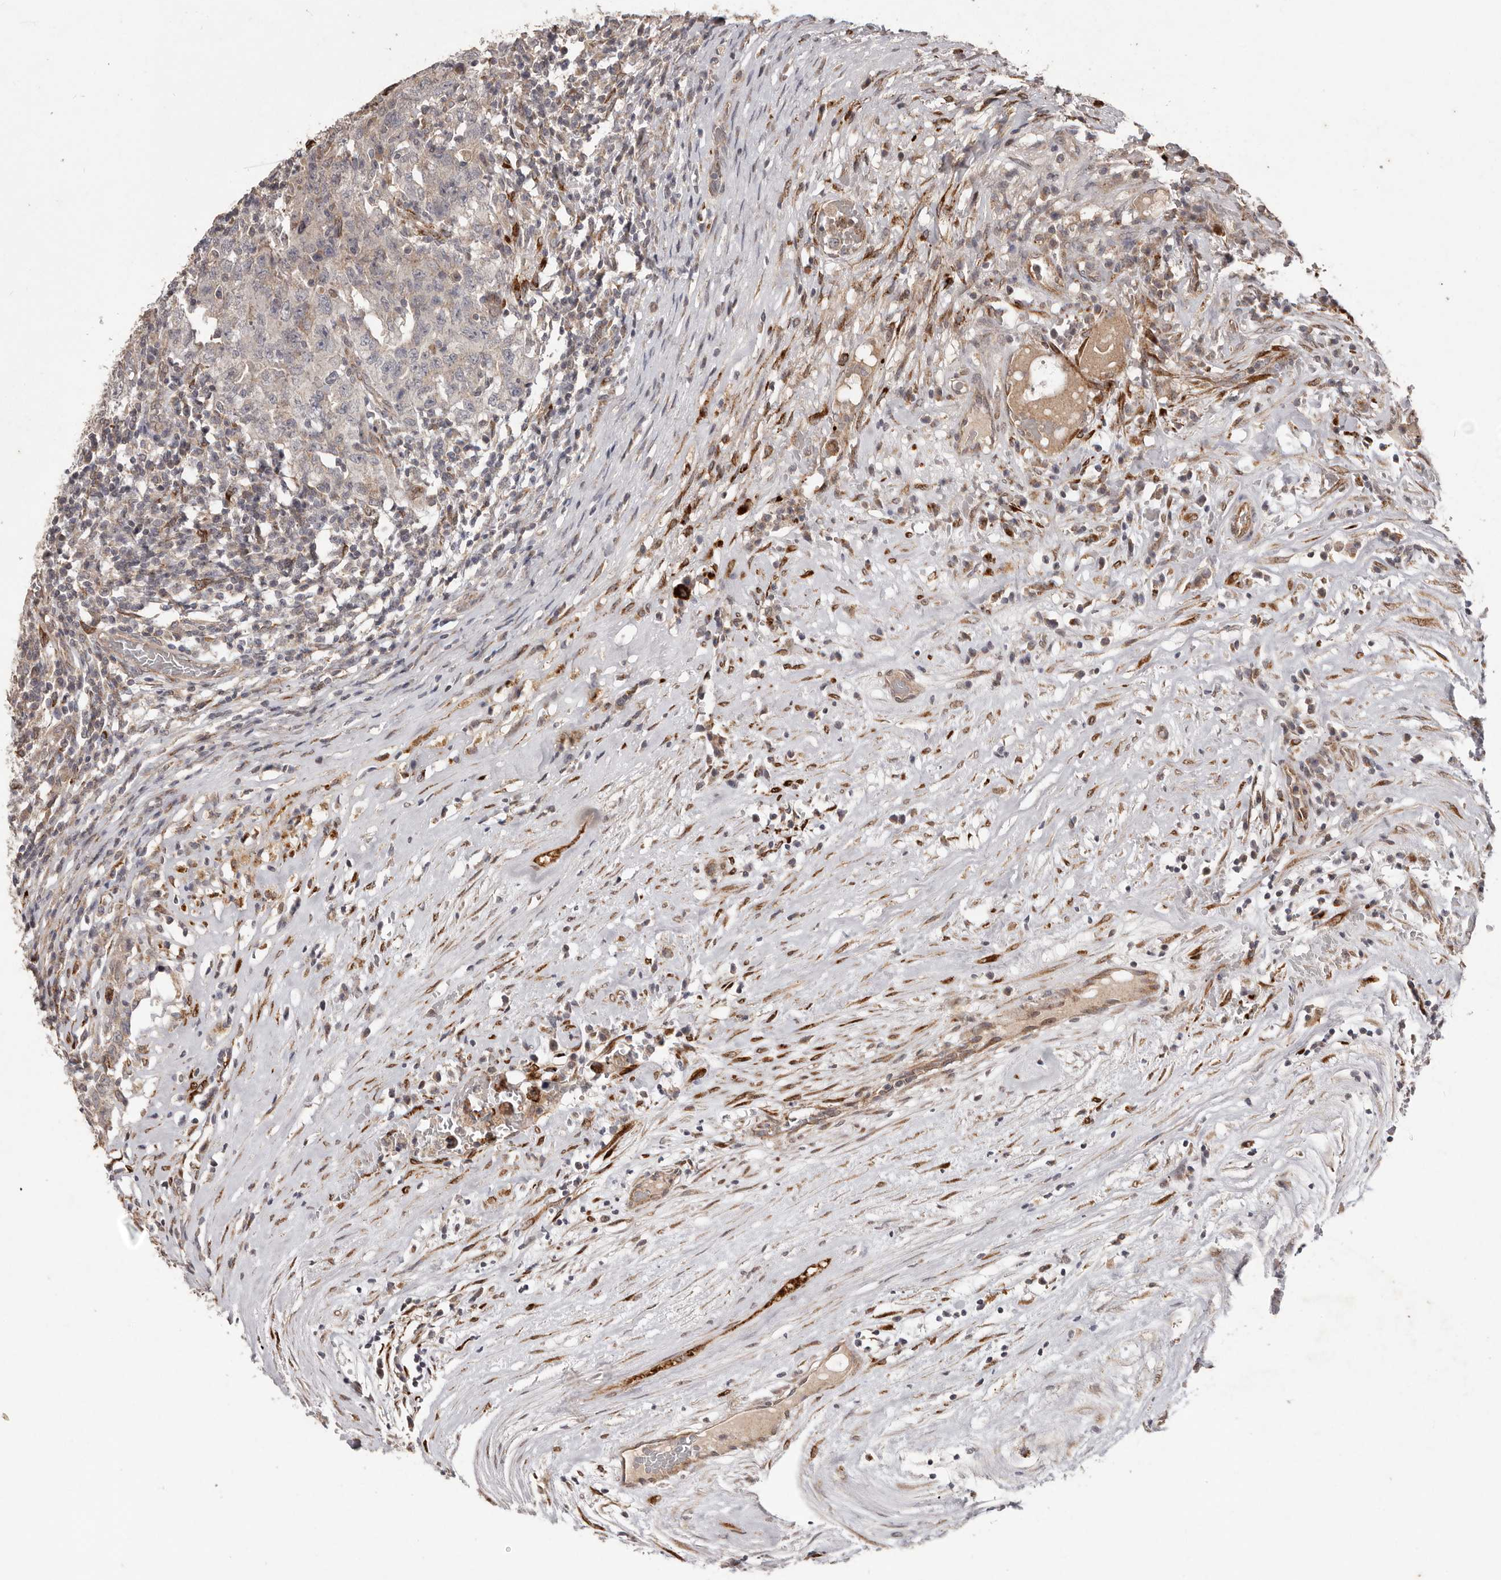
{"staining": {"intensity": "moderate", "quantity": "<25%", "location": "cytoplasmic/membranous"}, "tissue": "testis cancer", "cell_type": "Tumor cells", "image_type": "cancer", "snomed": [{"axis": "morphology", "description": "Carcinoma, Embryonal, NOS"}, {"axis": "topography", "description": "Testis"}], "caption": "Immunohistochemistry micrograph of neoplastic tissue: testis cancer (embryonal carcinoma) stained using immunohistochemistry (IHC) shows low levels of moderate protein expression localized specifically in the cytoplasmic/membranous of tumor cells, appearing as a cytoplasmic/membranous brown color.", "gene": "PLOD2", "patient": {"sex": "male", "age": 26}}